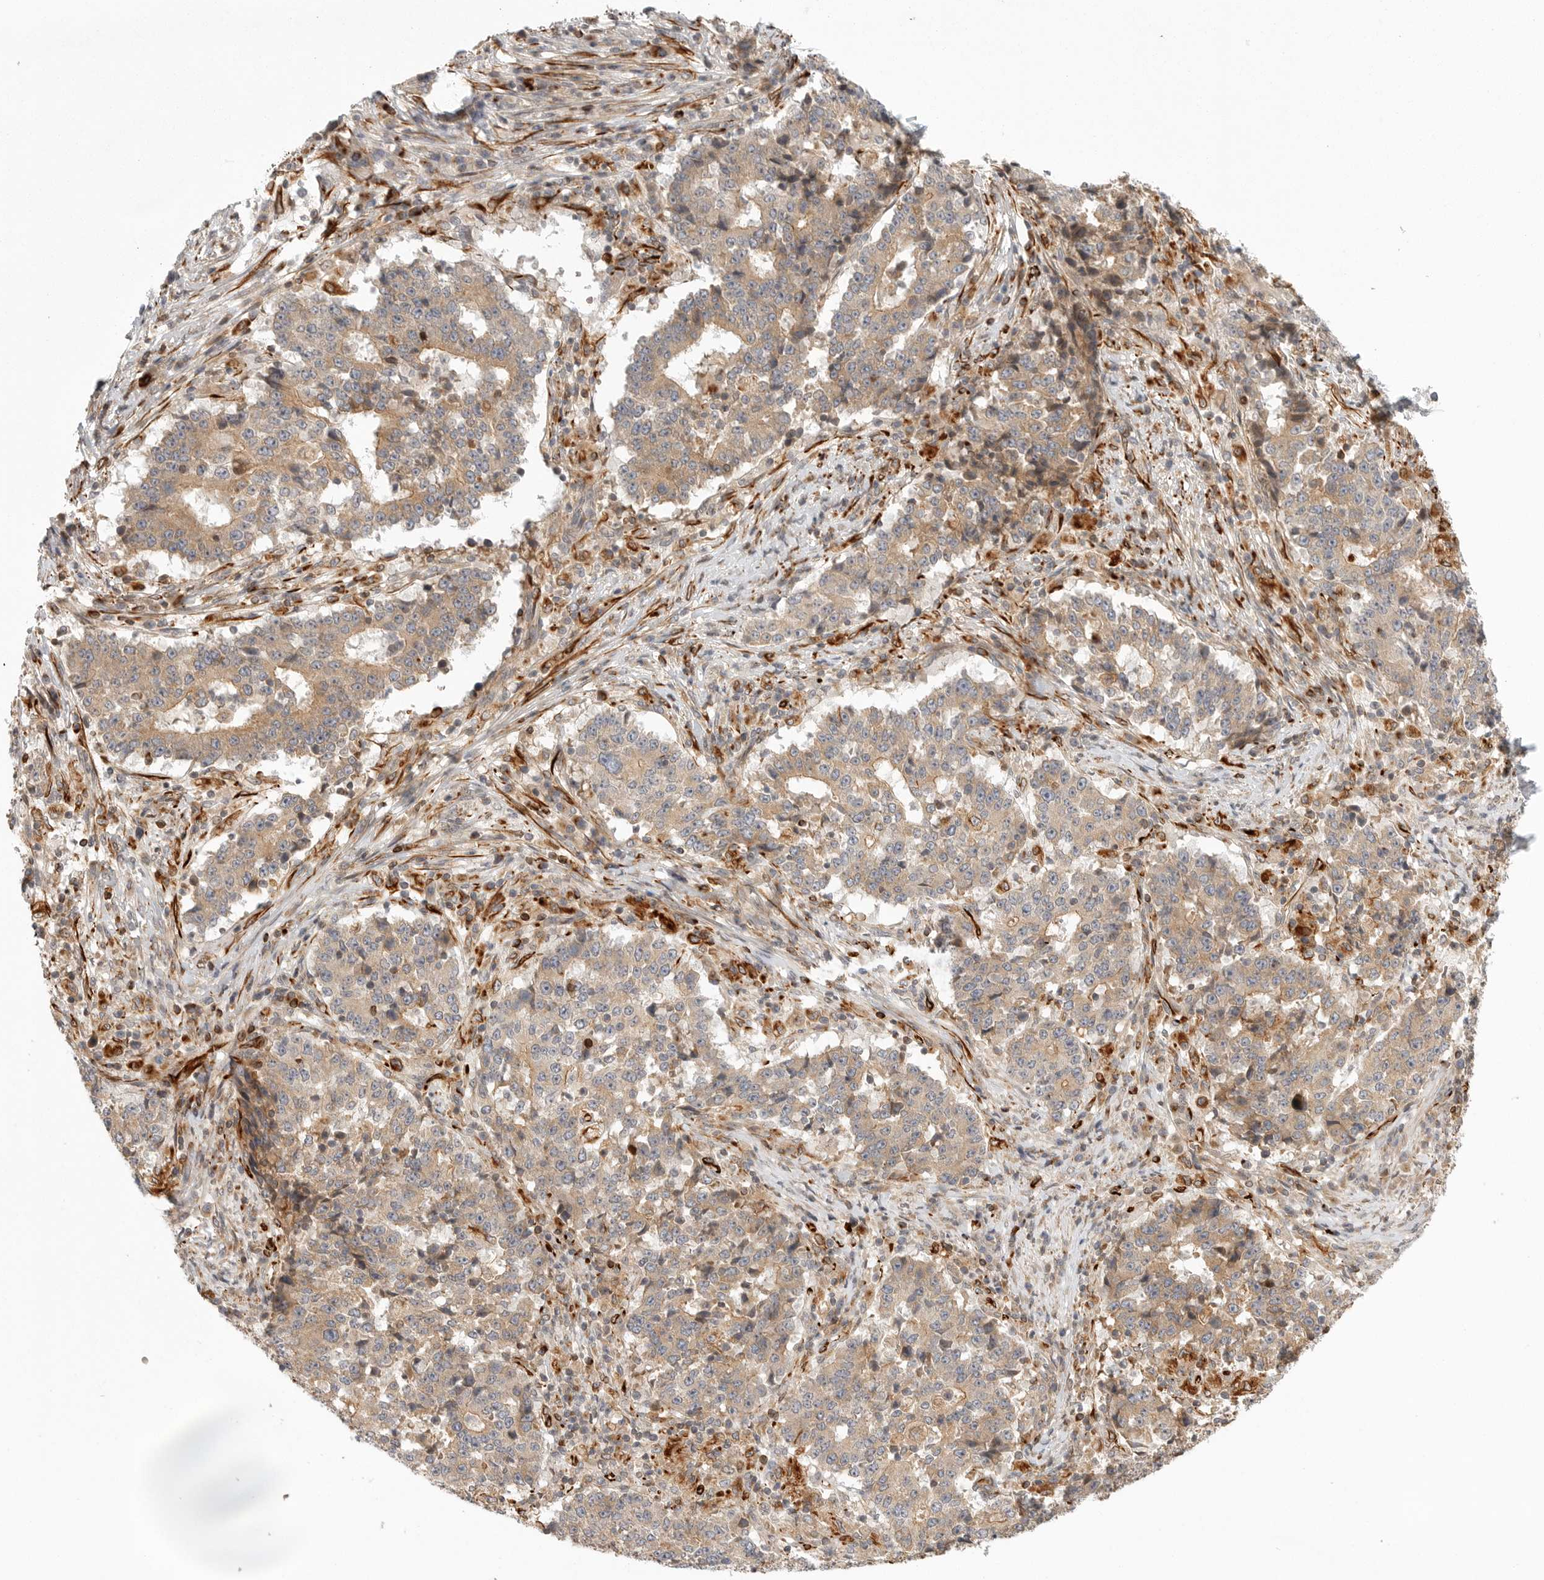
{"staining": {"intensity": "weak", "quantity": ">75%", "location": "cytoplasmic/membranous"}, "tissue": "stomach cancer", "cell_type": "Tumor cells", "image_type": "cancer", "snomed": [{"axis": "morphology", "description": "Adenocarcinoma, NOS"}, {"axis": "topography", "description": "Stomach"}], "caption": "The micrograph displays staining of adenocarcinoma (stomach), revealing weak cytoplasmic/membranous protein expression (brown color) within tumor cells. (IHC, brightfield microscopy, high magnification).", "gene": "CCPG1", "patient": {"sex": "male", "age": 59}}